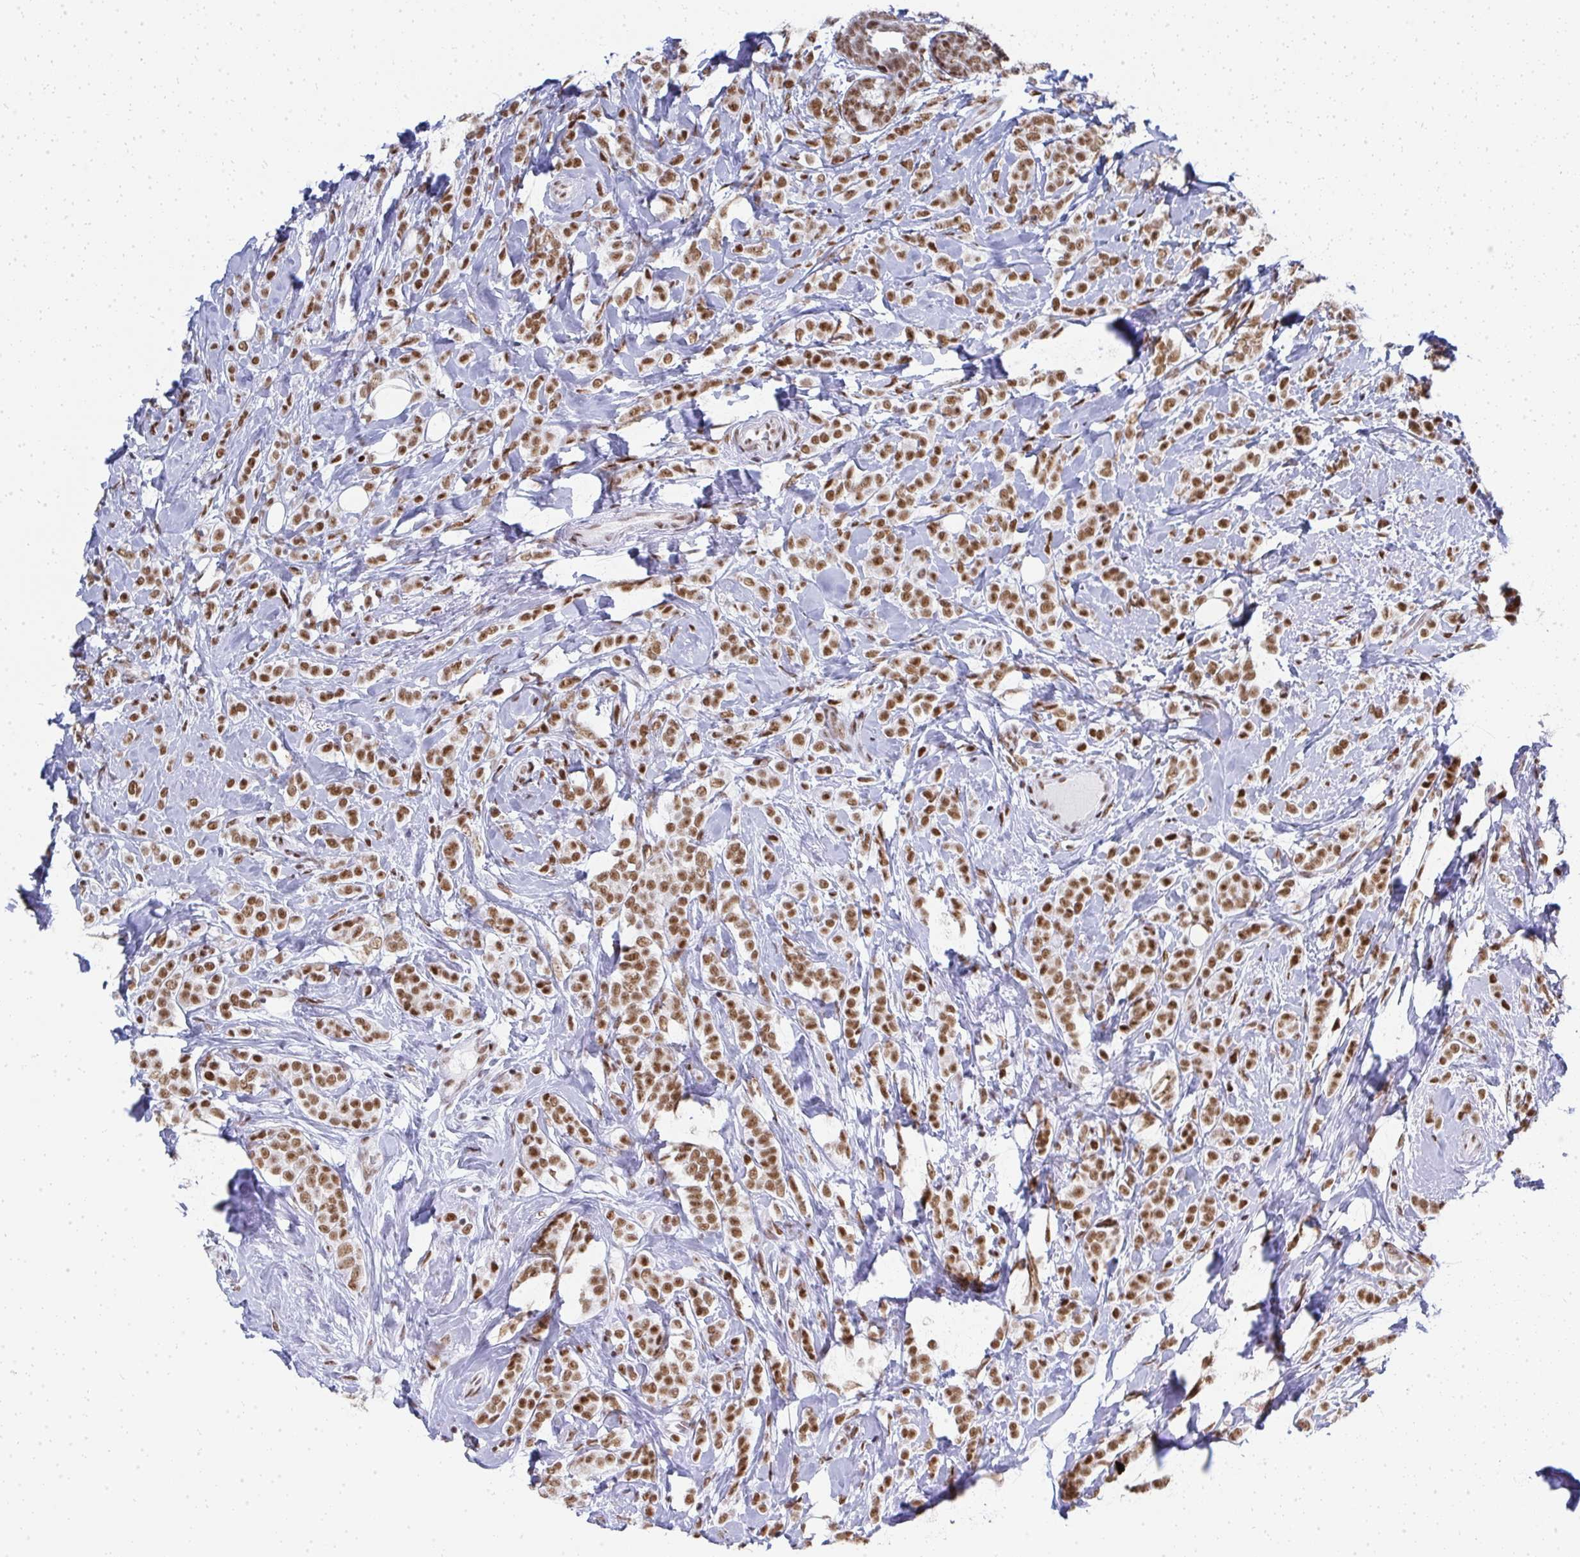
{"staining": {"intensity": "moderate", "quantity": ">75%", "location": "nuclear"}, "tissue": "breast cancer", "cell_type": "Tumor cells", "image_type": "cancer", "snomed": [{"axis": "morphology", "description": "Lobular carcinoma"}, {"axis": "topography", "description": "Breast"}], "caption": "A brown stain highlights moderate nuclear staining of a protein in breast lobular carcinoma tumor cells.", "gene": "CREBBP", "patient": {"sex": "female", "age": 49}}